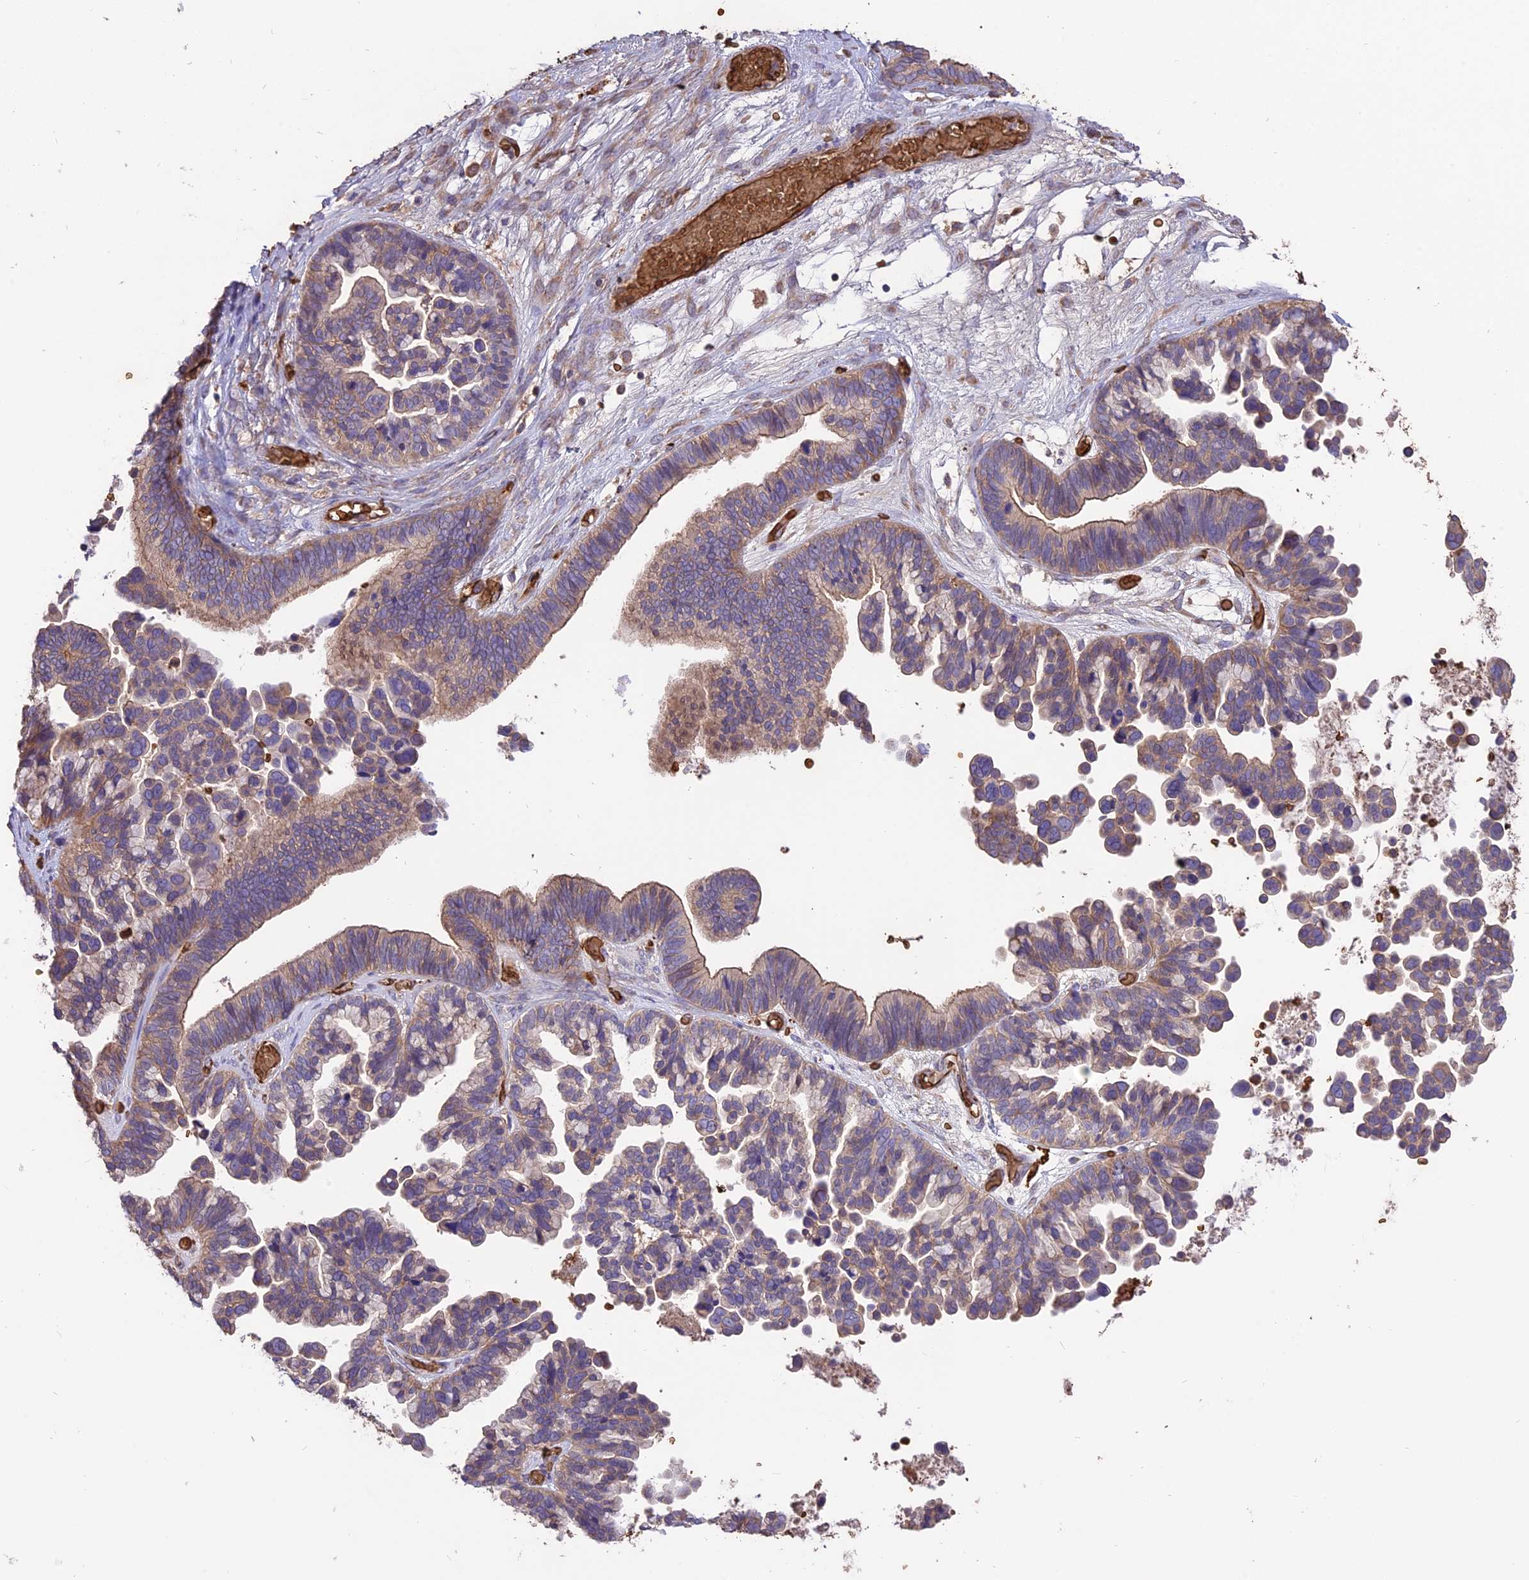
{"staining": {"intensity": "weak", "quantity": "25%-75%", "location": "cytoplasmic/membranous"}, "tissue": "ovarian cancer", "cell_type": "Tumor cells", "image_type": "cancer", "snomed": [{"axis": "morphology", "description": "Cystadenocarcinoma, serous, NOS"}, {"axis": "topography", "description": "Ovary"}], "caption": "IHC of human serous cystadenocarcinoma (ovarian) exhibits low levels of weak cytoplasmic/membranous staining in about 25%-75% of tumor cells. (DAB (3,3'-diaminobenzidine) IHC with brightfield microscopy, high magnification).", "gene": "TTC4", "patient": {"sex": "female", "age": 56}}